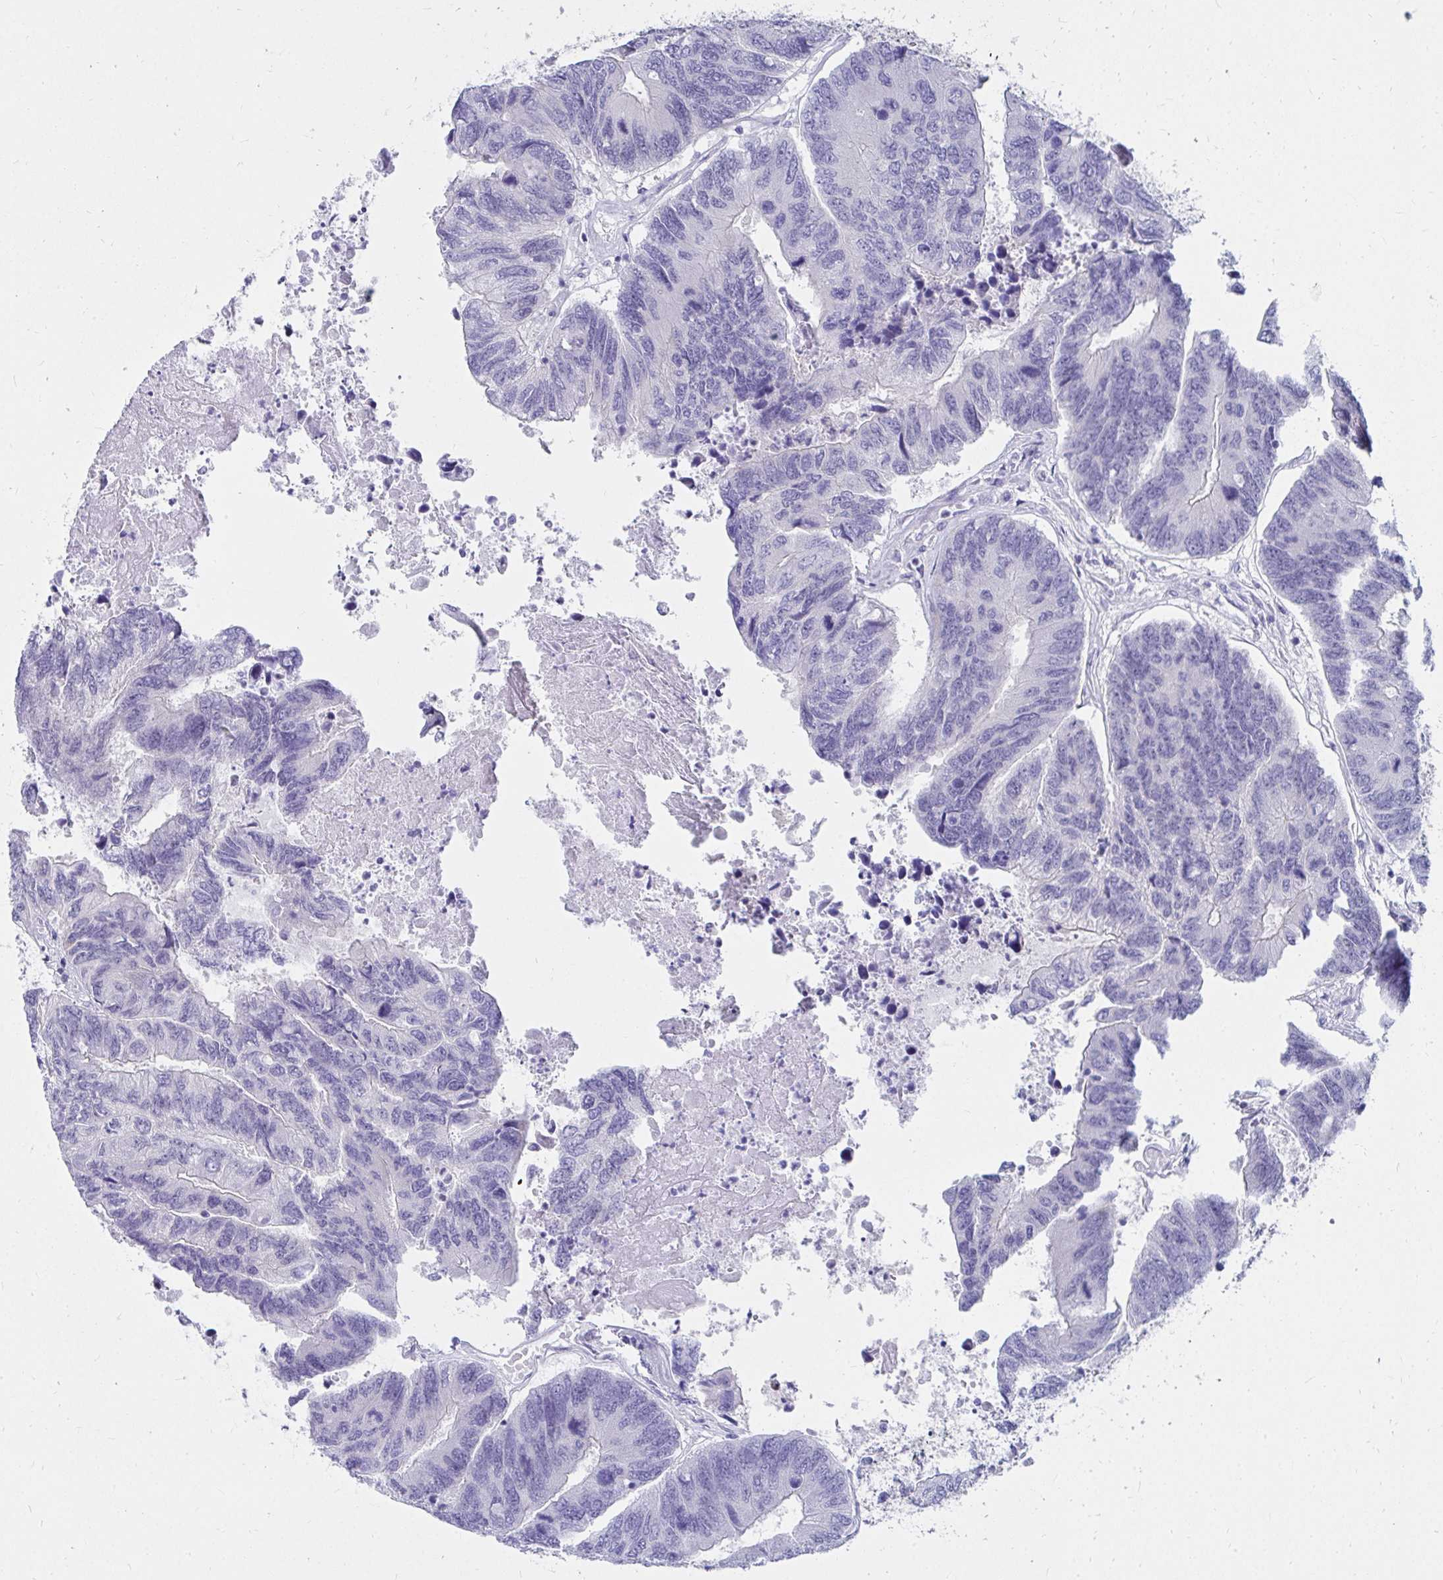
{"staining": {"intensity": "negative", "quantity": "none", "location": "none"}, "tissue": "colorectal cancer", "cell_type": "Tumor cells", "image_type": "cancer", "snomed": [{"axis": "morphology", "description": "Adenocarcinoma, NOS"}, {"axis": "topography", "description": "Colon"}], "caption": "Immunohistochemistry histopathology image of neoplastic tissue: colorectal adenocarcinoma stained with DAB (3,3'-diaminobenzidine) shows no significant protein positivity in tumor cells. Nuclei are stained in blue.", "gene": "C19orf81", "patient": {"sex": "female", "age": 67}}